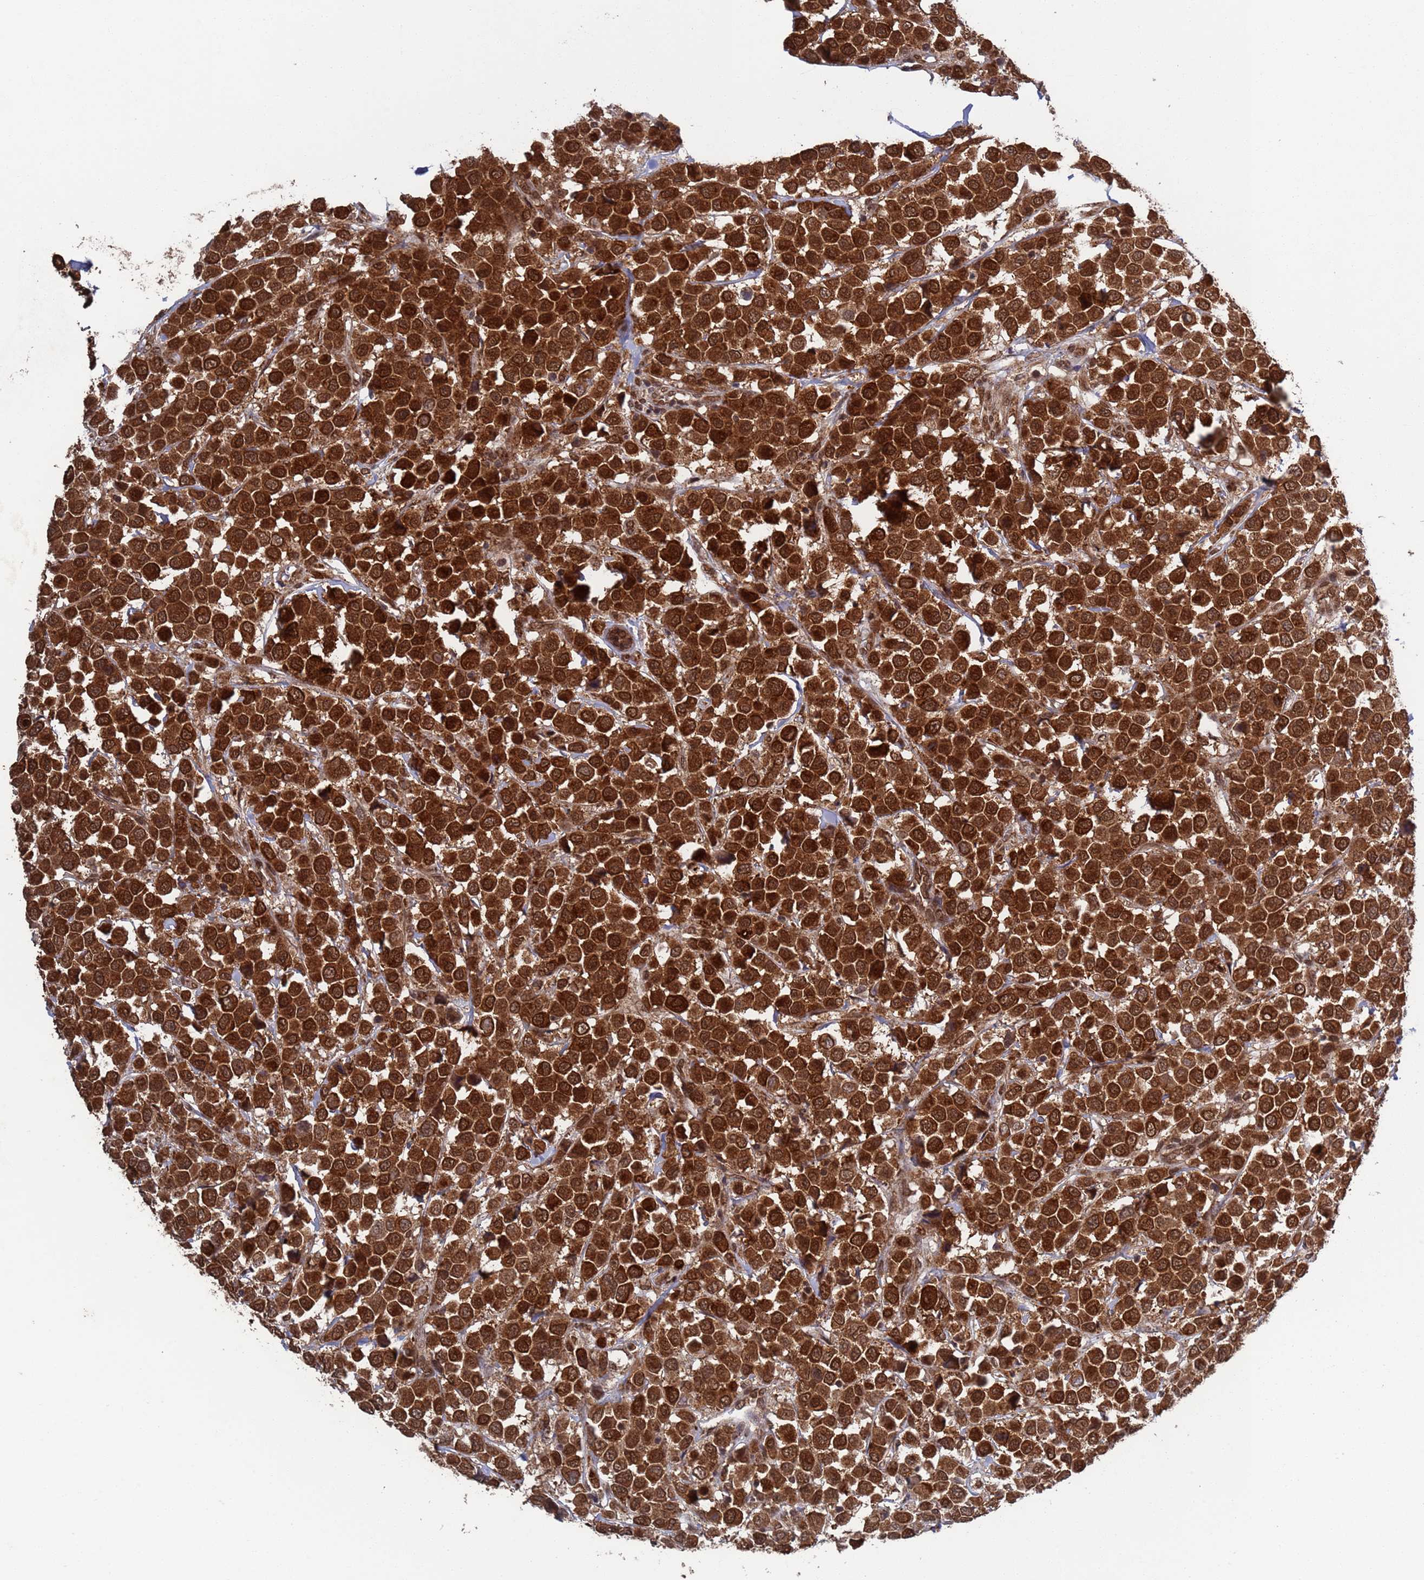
{"staining": {"intensity": "strong", "quantity": ">75%", "location": "cytoplasmic/membranous,nuclear"}, "tissue": "breast cancer", "cell_type": "Tumor cells", "image_type": "cancer", "snomed": [{"axis": "morphology", "description": "Duct carcinoma"}, {"axis": "topography", "description": "Breast"}], "caption": "Immunohistochemical staining of breast cancer exhibits high levels of strong cytoplasmic/membranous and nuclear protein positivity in approximately >75% of tumor cells.", "gene": "FUBP3", "patient": {"sex": "female", "age": 61}}